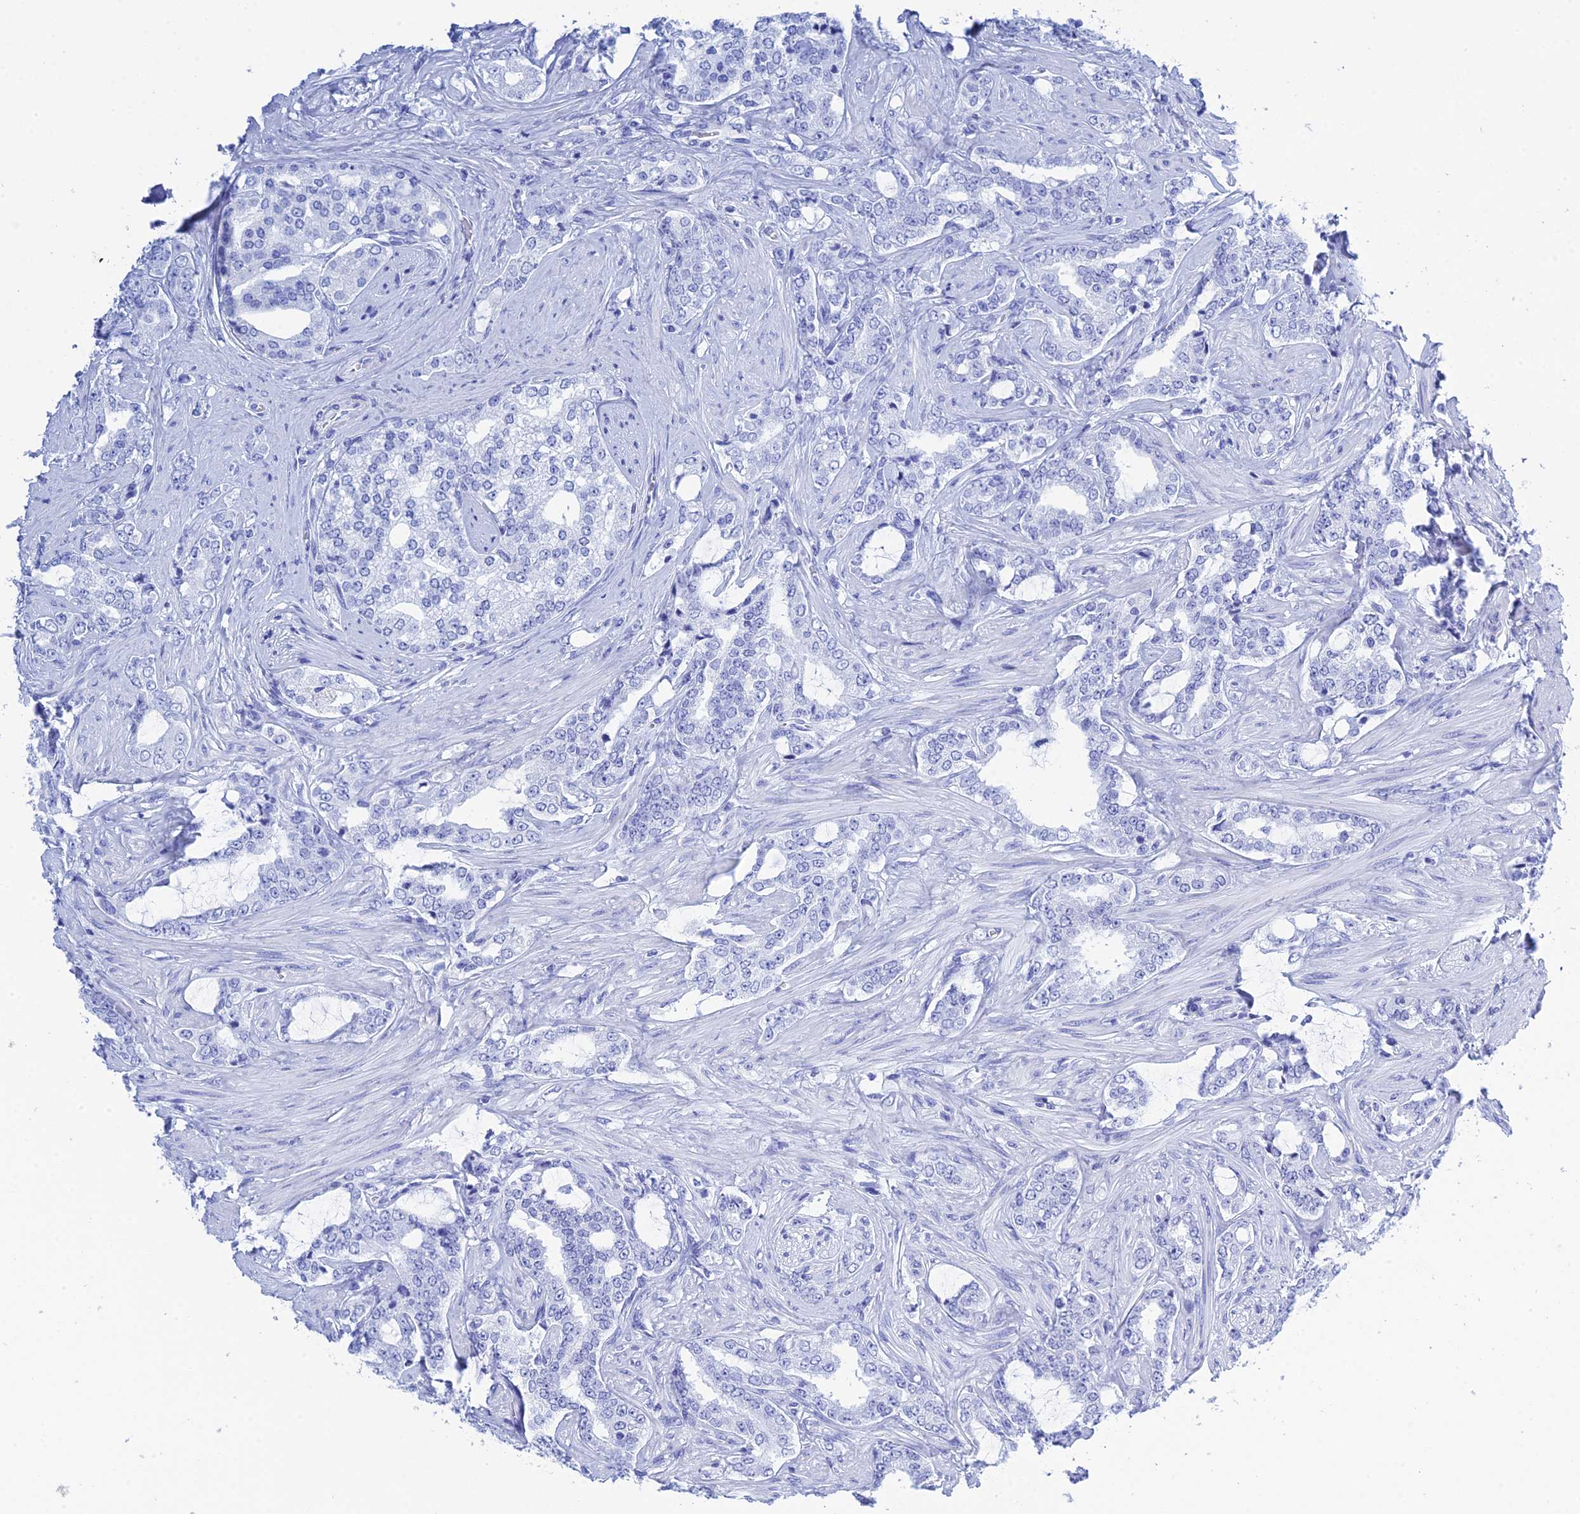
{"staining": {"intensity": "negative", "quantity": "none", "location": "none"}, "tissue": "prostate cancer", "cell_type": "Tumor cells", "image_type": "cancer", "snomed": [{"axis": "morphology", "description": "Adenocarcinoma, High grade"}, {"axis": "topography", "description": "Prostate"}], "caption": "A high-resolution photomicrograph shows IHC staining of prostate high-grade adenocarcinoma, which demonstrates no significant expression in tumor cells.", "gene": "TEX101", "patient": {"sex": "male", "age": 64}}